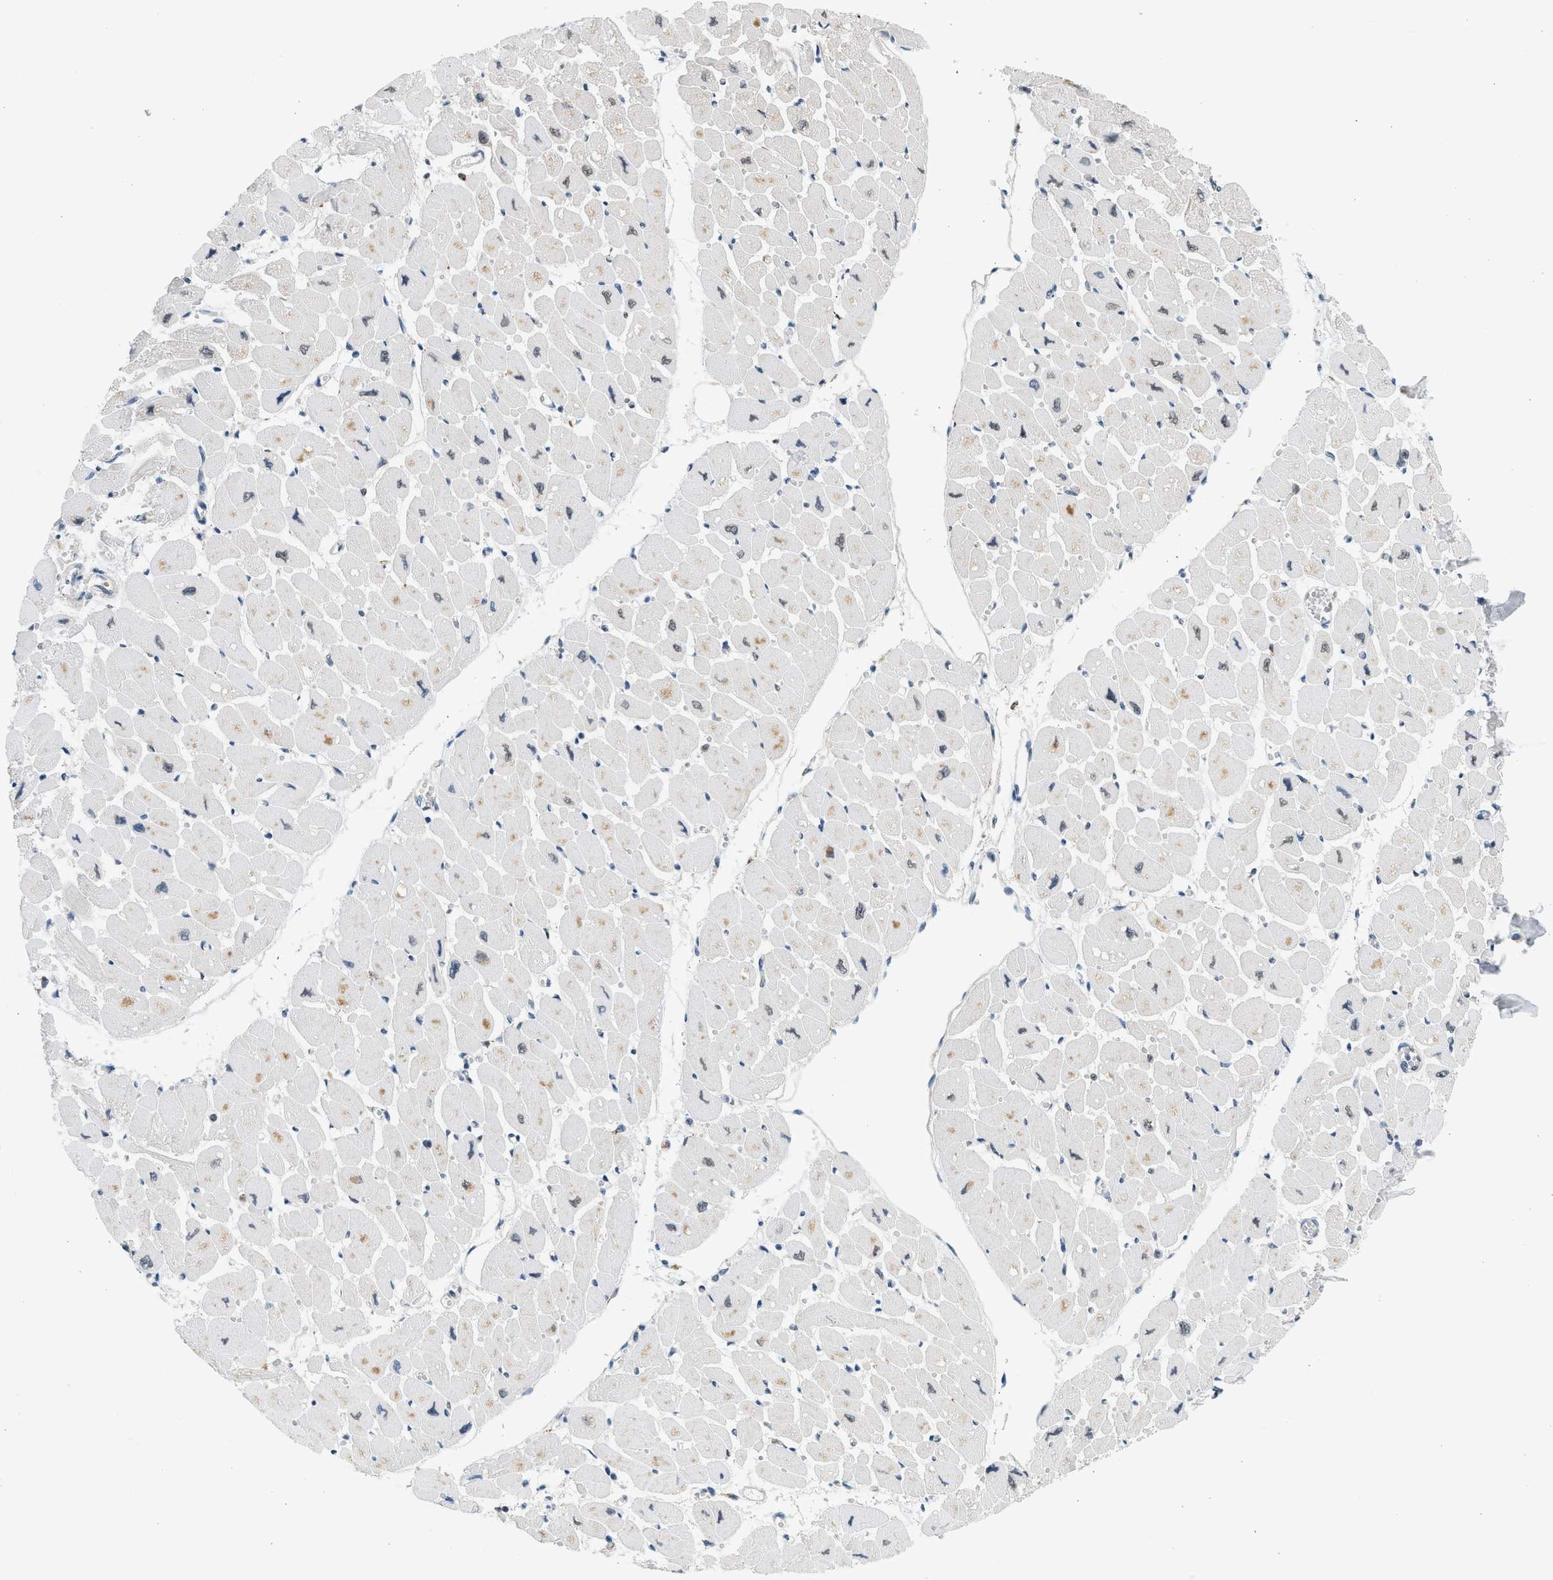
{"staining": {"intensity": "weak", "quantity": "25%-75%", "location": "nuclear"}, "tissue": "heart muscle", "cell_type": "Cardiomyocytes", "image_type": "normal", "snomed": [{"axis": "morphology", "description": "Normal tissue, NOS"}, {"axis": "topography", "description": "Heart"}], "caption": "The histopathology image shows immunohistochemical staining of unremarkable heart muscle. There is weak nuclear expression is appreciated in approximately 25%-75% of cardiomyocytes.", "gene": "HIPK1", "patient": {"sex": "female", "age": 54}}